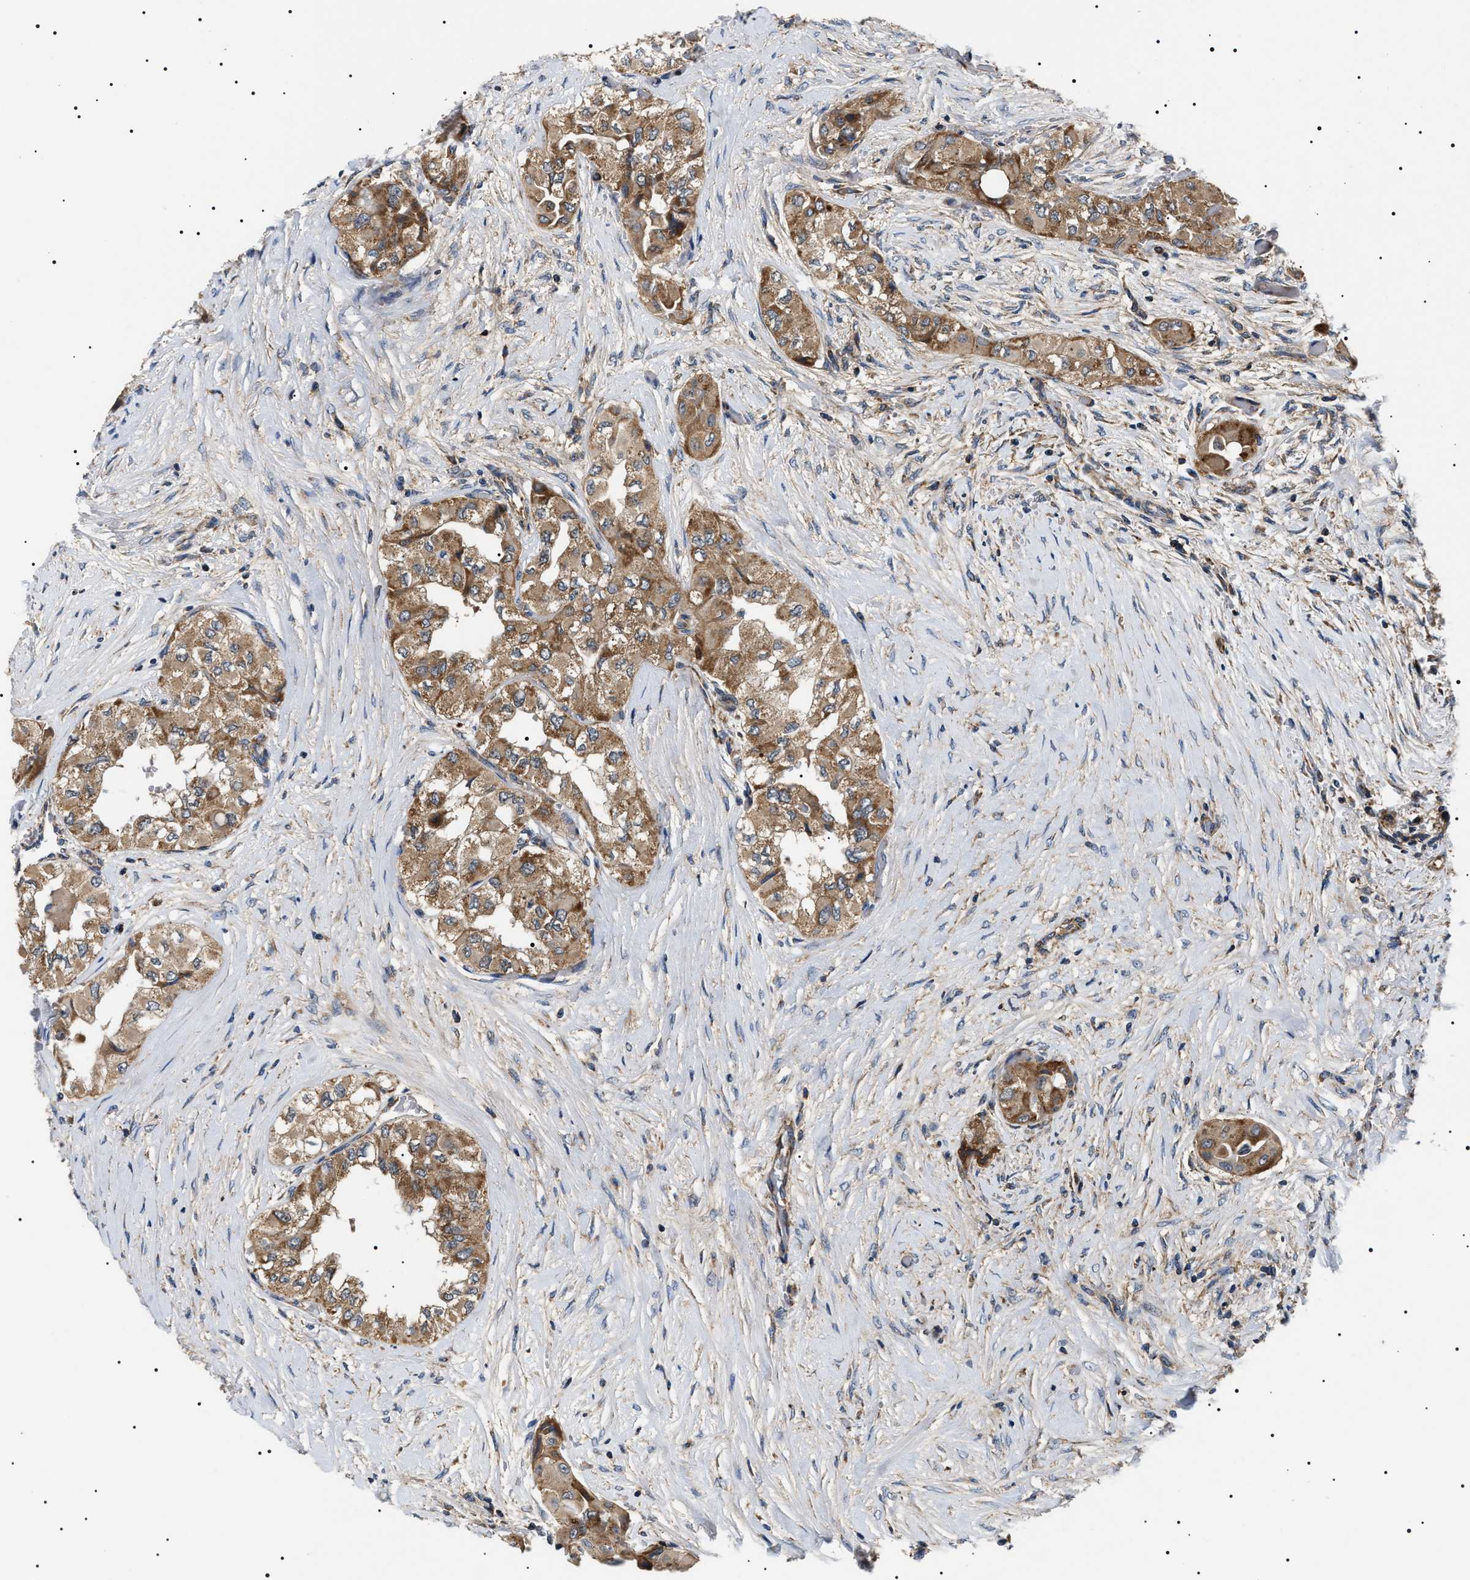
{"staining": {"intensity": "moderate", "quantity": ">75%", "location": "cytoplasmic/membranous"}, "tissue": "thyroid cancer", "cell_type": "Tumor cells", "image_type": "cancer", "snomed": [{"axis": "morphology", "description": "Papillary adenocarcinoma, NOS"}, {"axis": "topography", "description": "Thyroid gland"}], "caption": "A brown stain highlights moderate cytoplasmic/membranous staining of a protein in human thyroid papillary adenocarcinoma tumor cells. The protein of interest is stained brown, and the nuclei are stained in blue (DAB (3,3'-diaminobenzidine) IHC with brightfield microscopy, high magnification).", "gene": "OXSM", "patient": {"sex": "female", "age": 59}}